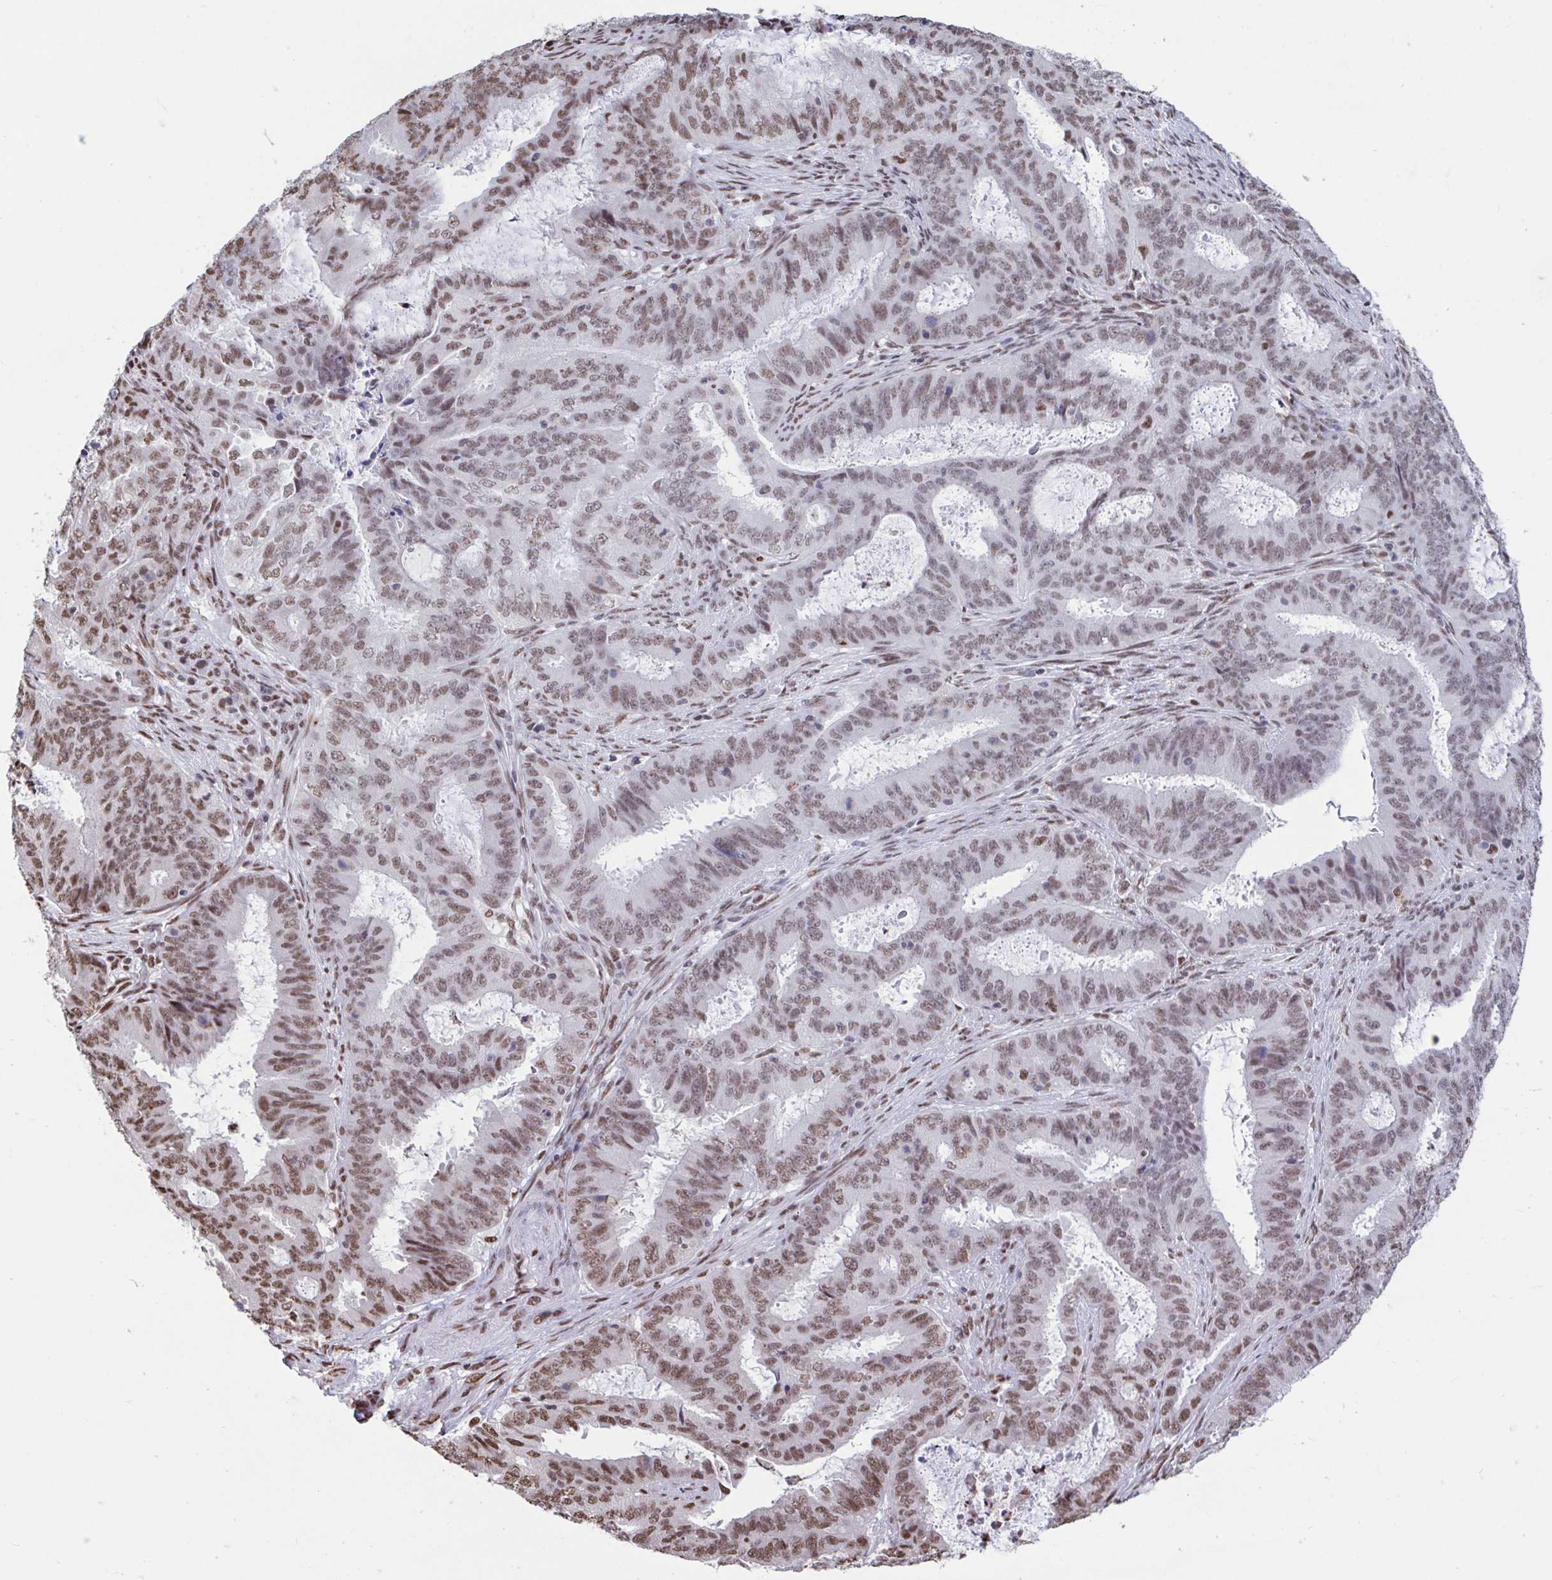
{"staining": {"intensity": "moderate", "quantity": ">75%", "location": "nuclear"}, "tissue": "endometrial cancer", "cell_type": "Tumor cells", "image_type": "cancer", "snomed": [{"axis": "morphology", "description": "Adenocarcinoma, NOS"}, {"axis": "topography", "description": "Endometrium"}], "caption": "Endometrial cancer (adenocarcinoma) was stained to show a protein in brown. There is medium levels of moderate nuclear positivity in about >75% of tumor cells. (brown staining indicates protein expression, while blue staining denotes nuclei).", "gene": "HNRNPDL", "patient": {"sex": "female", "age": 51}}